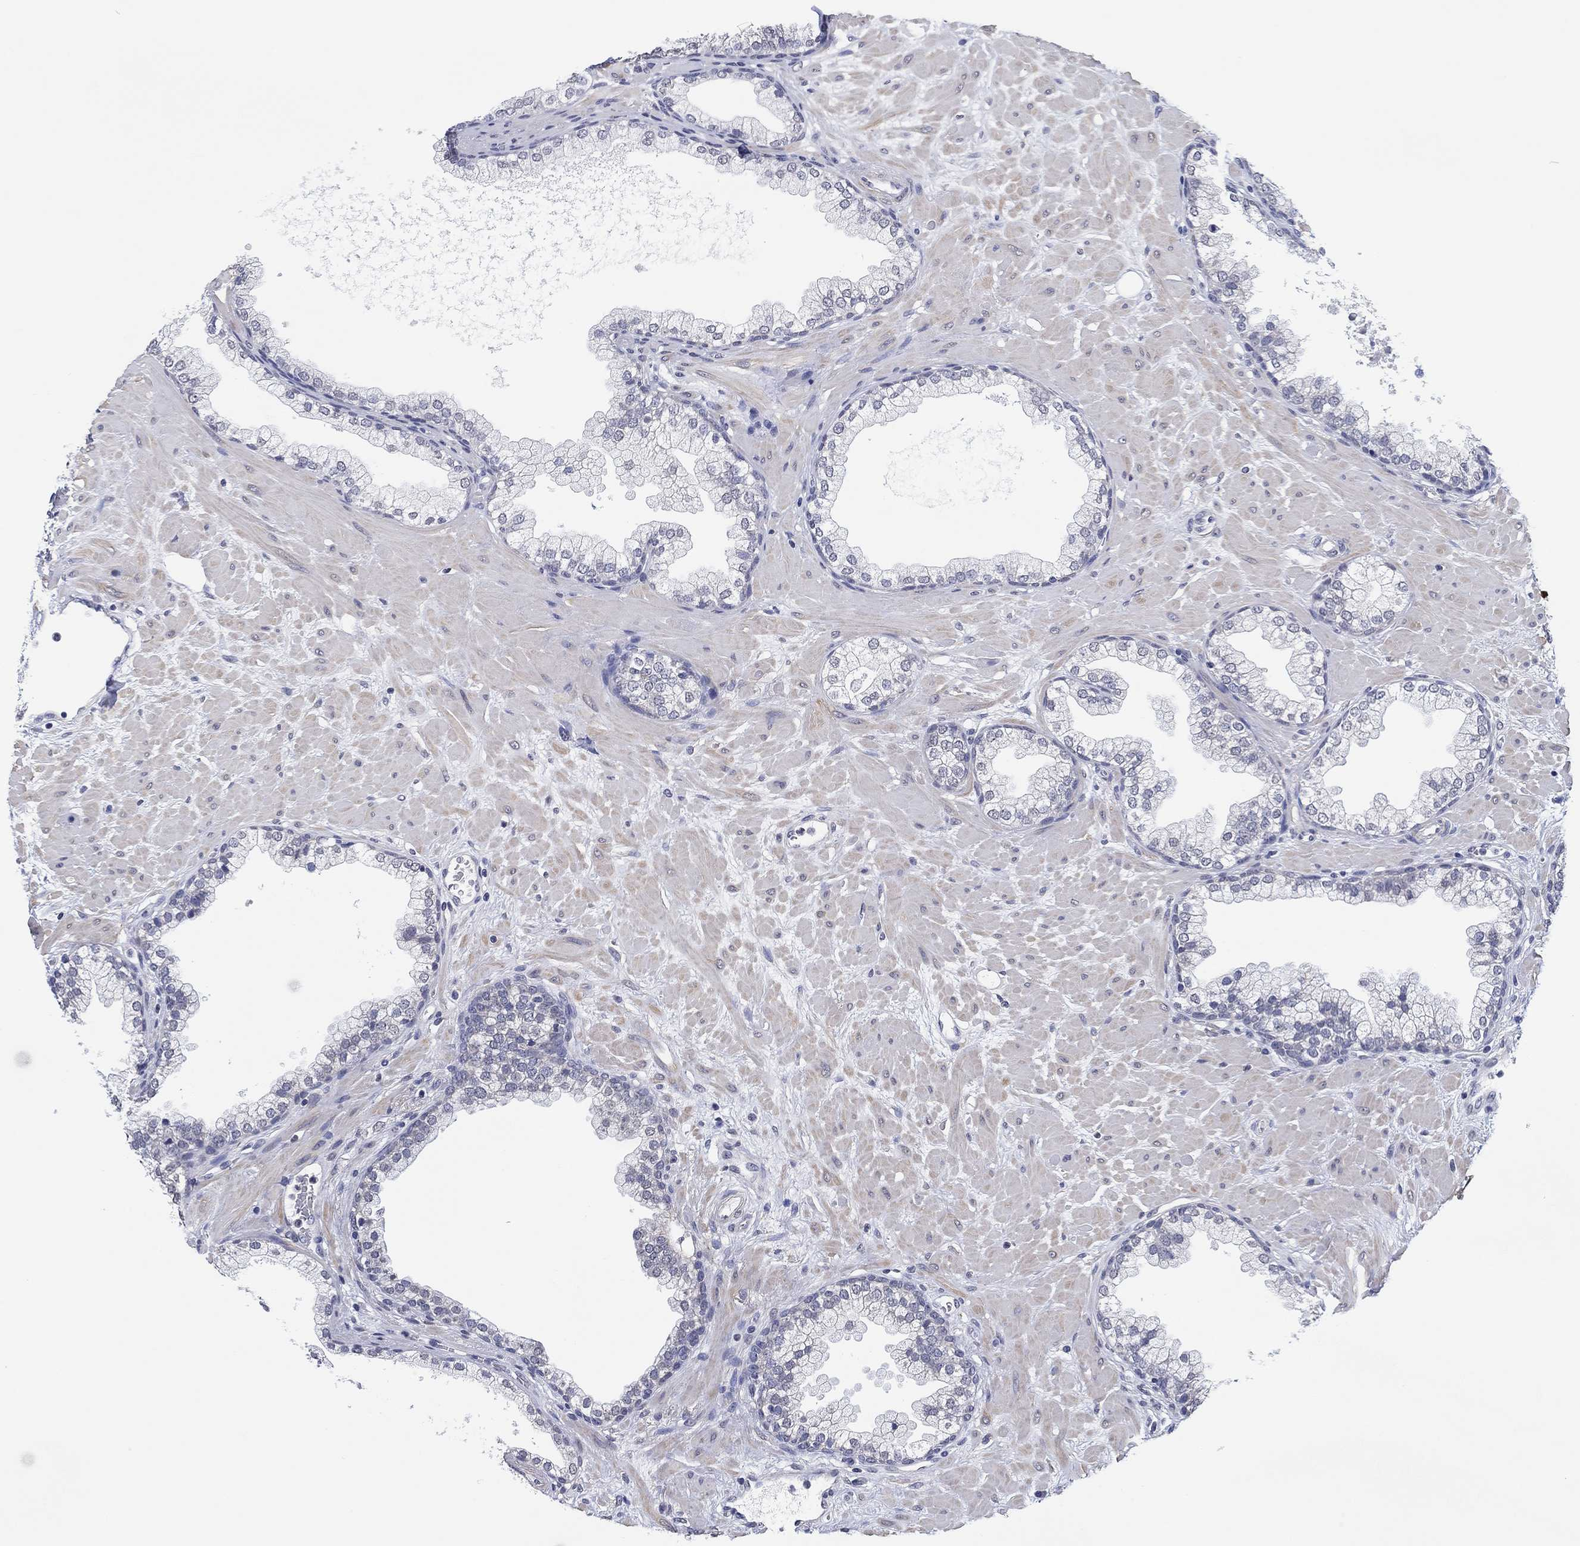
{"staining": {"intensity": "negative", "quantity": "none", "location": "none"}, "tissue": "prostate", "cell_type": "Glandular cells", "image_type": "normal", "snomed": [{"axis": "morphology", "description": "Normal tissue, NOS"}, {"axis": "topography", "description": "Prostate"}], "caption": "The immunohistochemistry micrograph has no significant positivity in glandular cells of prostate. Brightfield microscopy of IHC stained with DAB (3,3'-diaminobenzidine) (brown) and hematoxylin (blue), captured at high magnification.", "gene": "OTUB2", "patient": {"sex": "male", "age": 63}}